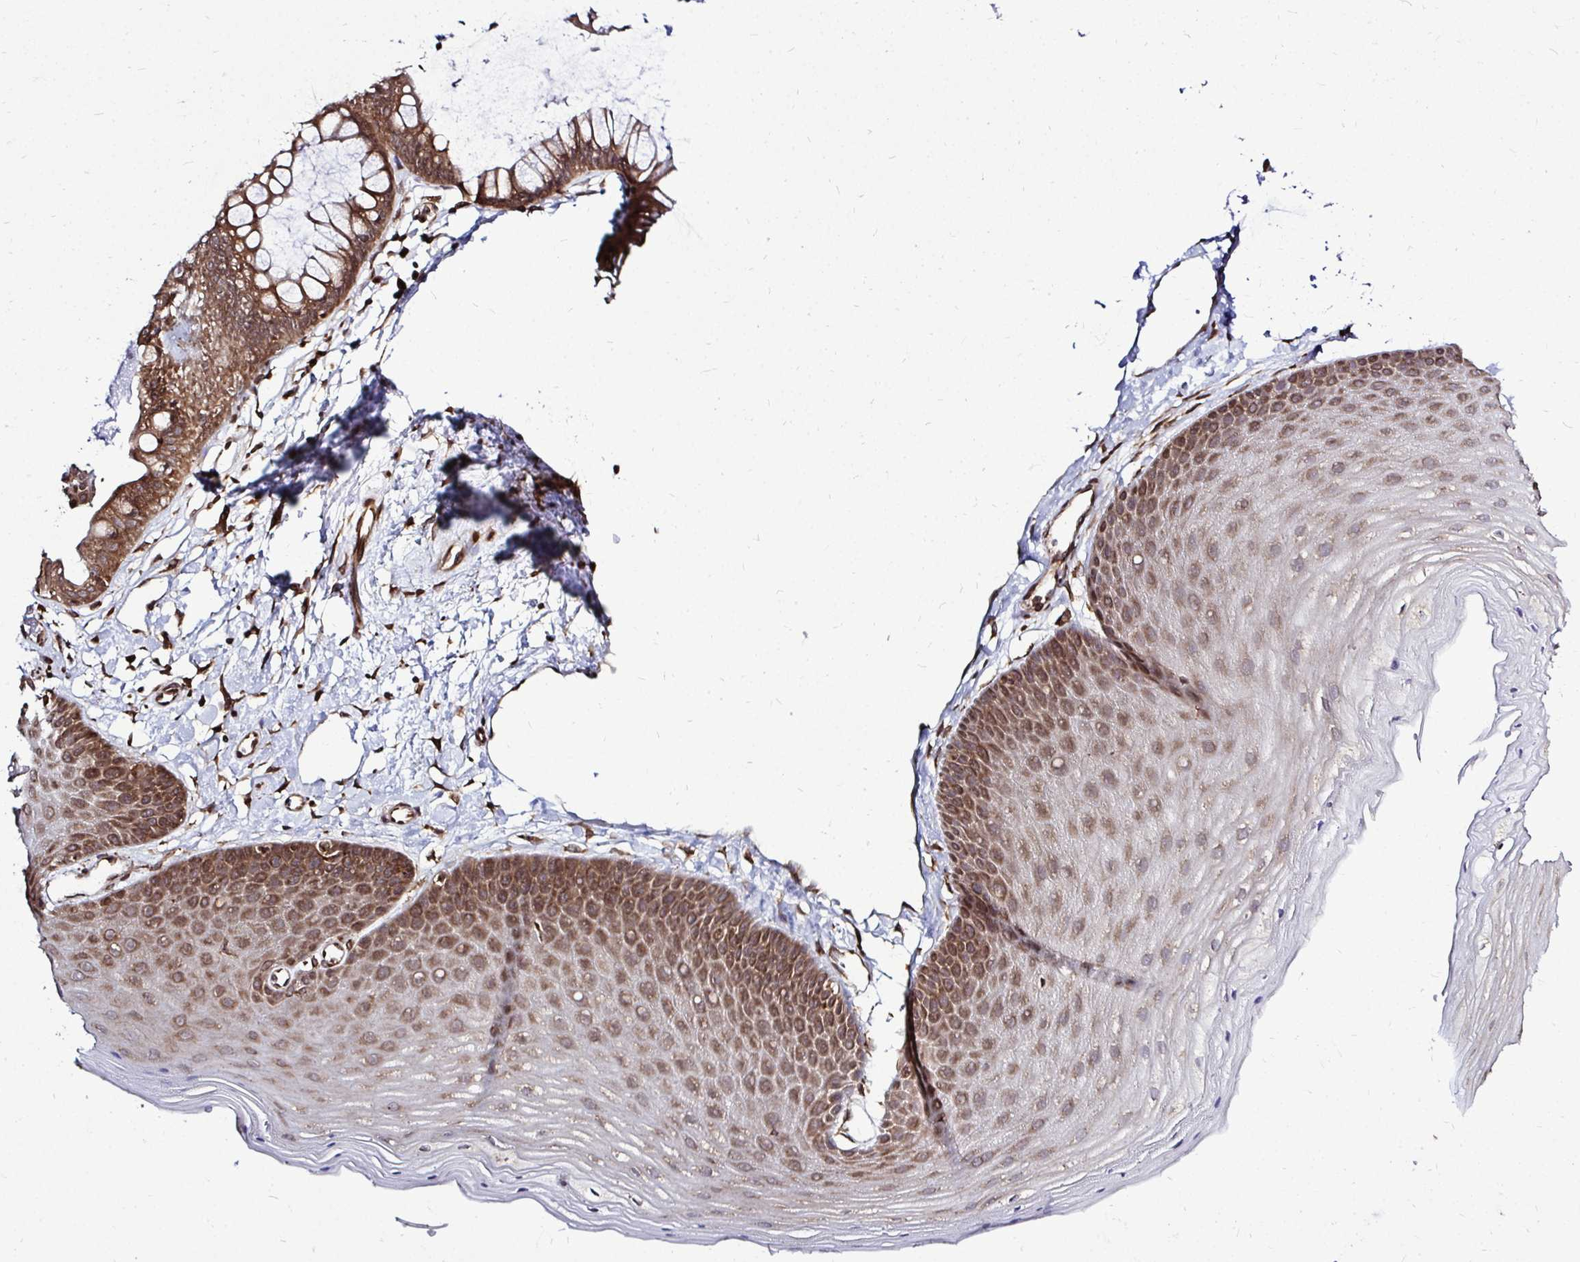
{"staining": {"intensity": "moderate", "quantity": ">75%", "location": "cytoplasmic/membranous"}, "tissue": "skin", "cell_type": "Epidermal cells", "image_type": "normal", "snomed": [{"axis": "morphology", "description": "Normal tissue, NOS"}, {"axis": "topography", "description": "Anal"}], "caption": "This photomicrograph exhibits normal skin stained with immunohistochemistry to label a protein in brown. The cytoplasmic/membranous of epidermal cells show moderate positivity for the protein. Nuclei are counter-stained blue.", "gene": "FMR1", "patient": {"sex": "male", "age": 53}}